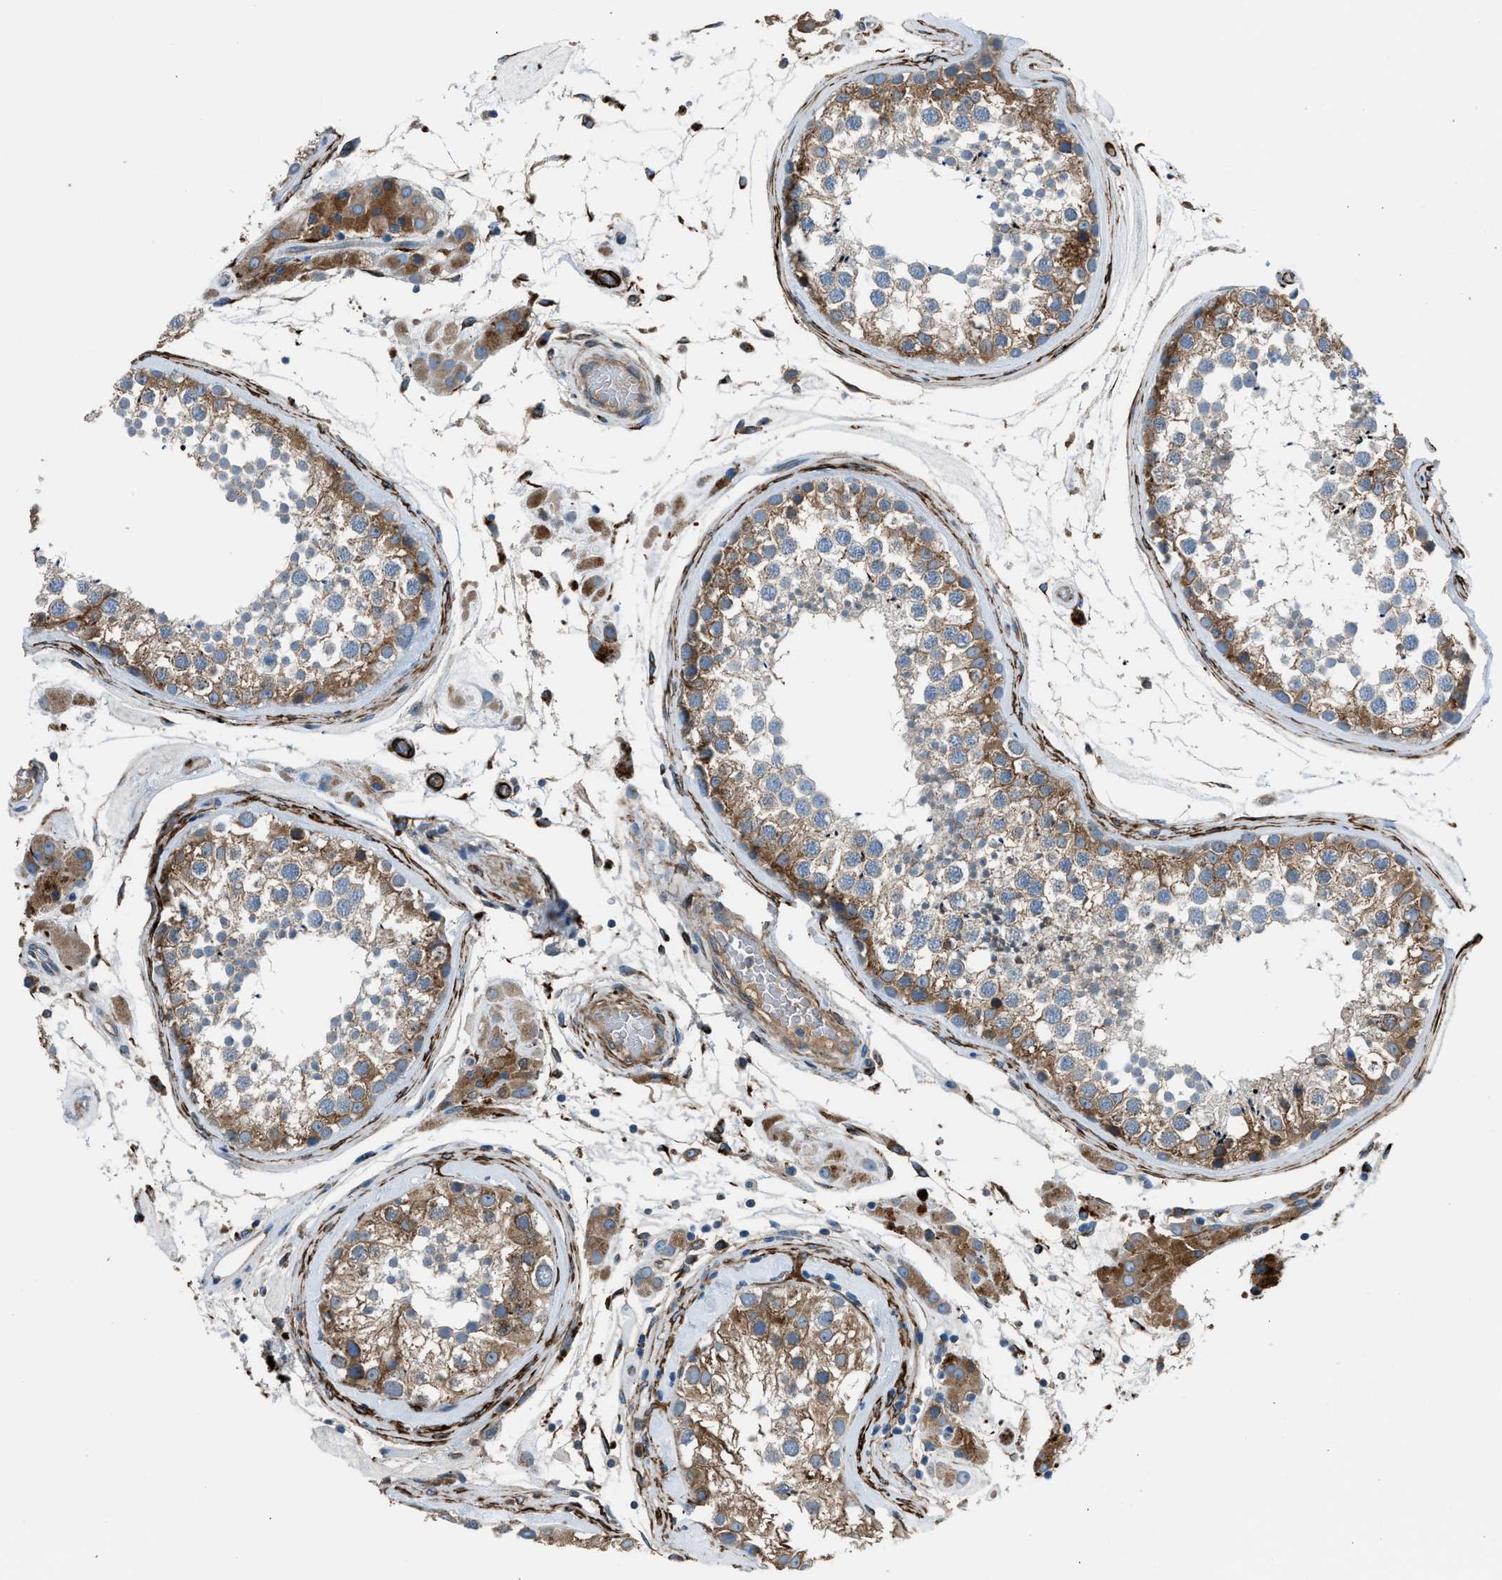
{"staining": {"intensity": "moderate", "quantity": ">75%", "location": "cytoplasmic/membranous"}, "tissue": "testis", "cell_type": "Cells in seminiferous ducts", "image_type": "normal", "snomed": [{"axis": "morphology", "description": "Normal tissue, NOS"}, {"axis": "topography", "description": "Testis"}], "caption": "Protein positivity by immunohistochemistry shows moderate cytoplasmic/membranous expression in about >75% of cells in seminiferous ducts in benign testis. (DAB = brown stain, brightfield microscopy at high magnification).", "gene": "LMBR1", "patient": {"sex": "male", "age": 46}}